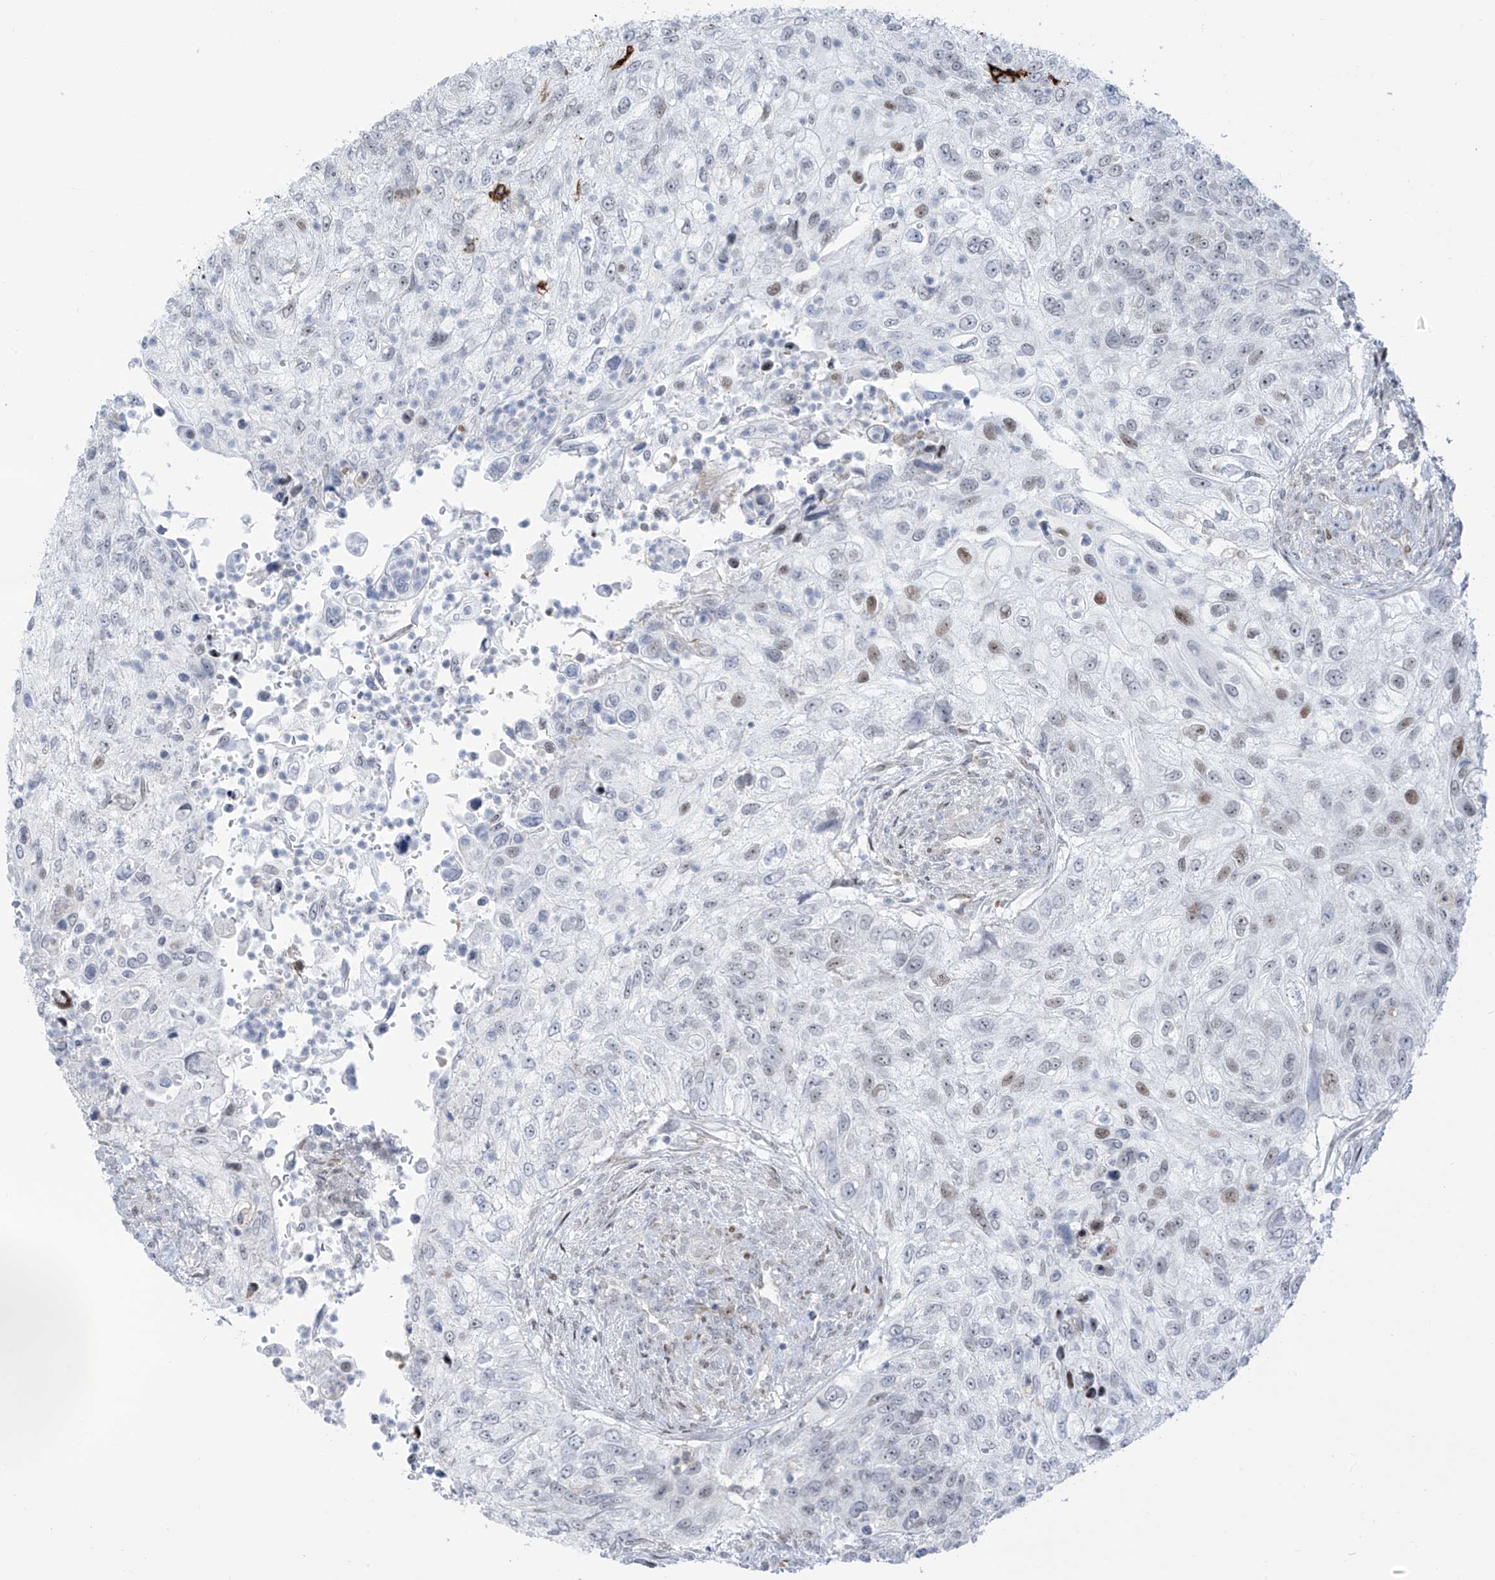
{"staining": {"intensity": "moderate", "quantity": "<25%", "location": "nuclear"}, "tissue": "urothelial cancer", "cell_type": "Tumor cells", "image_type": "cancer", "snomed": [{"axis": "morphology", "description": "Urothelial carcinoma, High grade"}, {"axis": "topography", "description": "Urinary bladder"}], "caption": "Immunohistochemistry (IHC) micrograph of neoplastic tissue: human urothelial cancer stained using IHC reveals low levels of moderate protein expression localized specifically in the nuclear of tumor cells, appearing as a nuclear brown color.", "gene": "LIN9", "patient": {"sex": "female", "age": 60}}